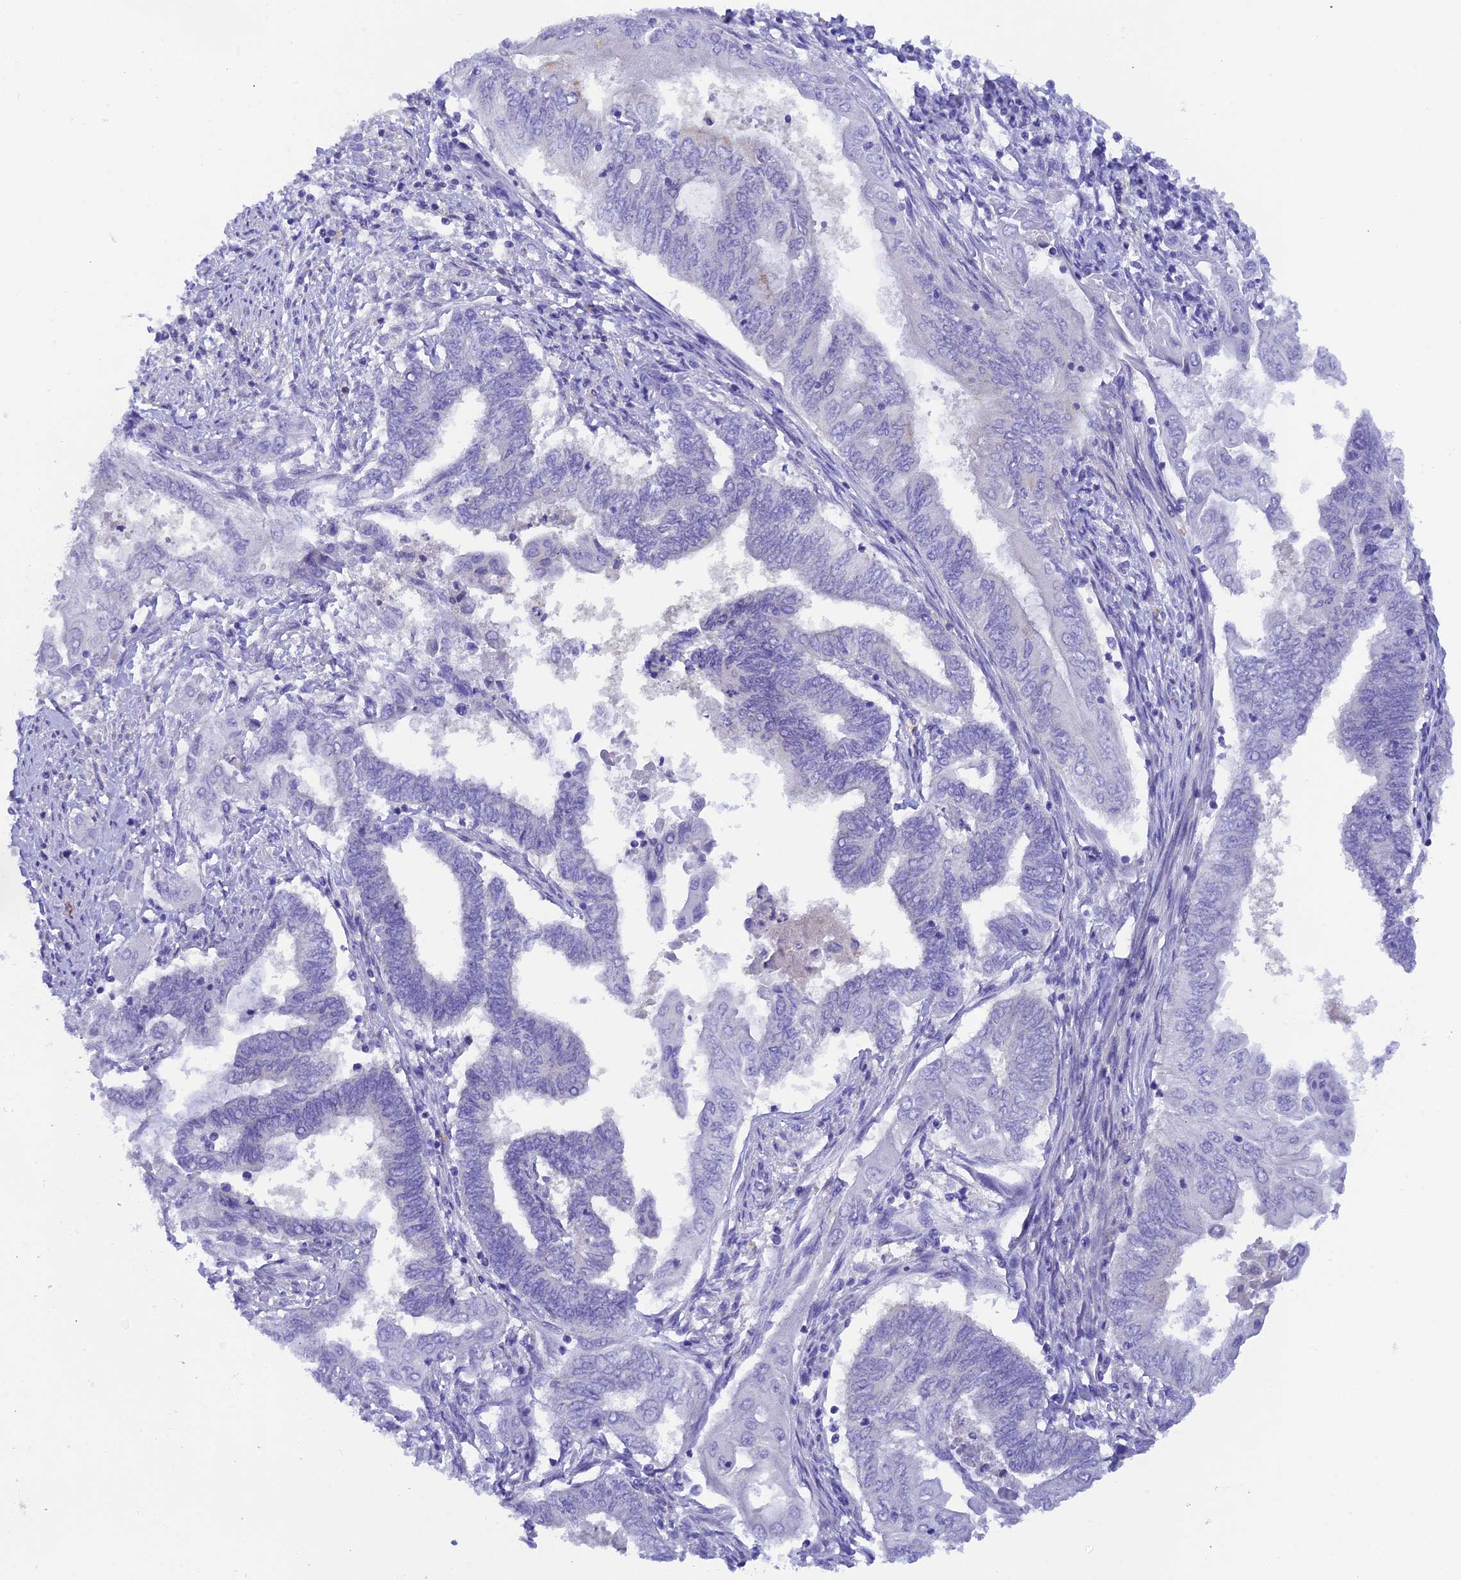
{"staining": {"intensity": "negative", "quantity": "none", "location": "none"}, "tissue": "endometrial cancer", "cell_type": "Tumor cells", "image_type": "cancer", "snomed": [{"axis": "morphology", "description": "Adenocarcinoma, NOS"}, {"axis": "topography", "description": "Uterus"}, {"axis": "topography", "description": "Endometrium"}], "caption": "Endometrial adenocarcinoma was stained to show a protein in brown. There is no significant positivity in tumor cells.", "gene": "HDHD2", "patient": {"sex": "female", "age": 70}}